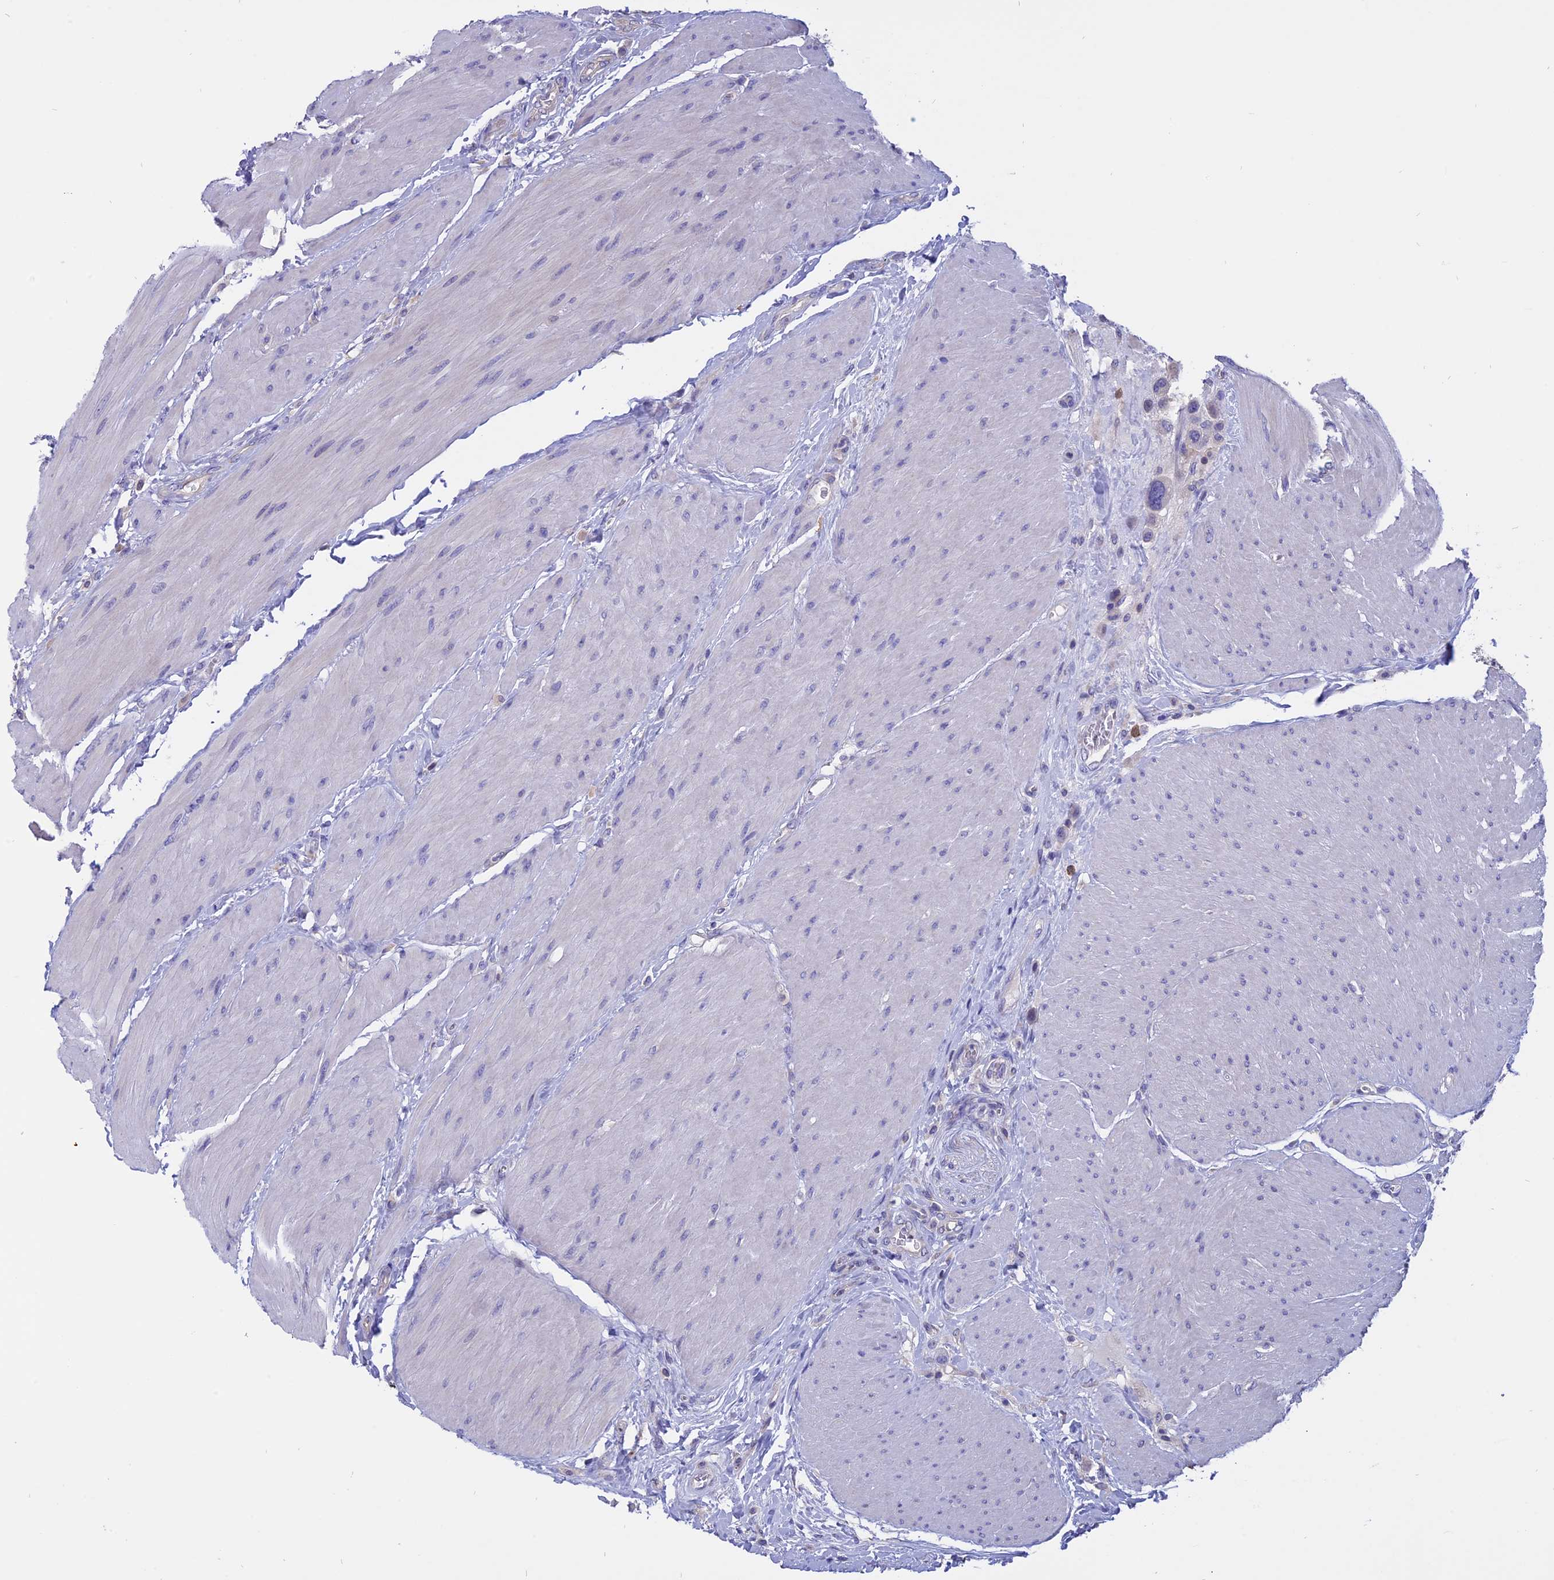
{"staining": {"intensity": "negative", "quantity": "none", "location": "none"}, "tissue": "urothelial cancer", "cell_type": "Tumor cells", "image_type": "cancer", "snomed": [{"axis": "morphology", "description": "Urothelial carcinoma, High grade"}, {"axis": "topography", "description": "Urinary bladder"}], "caption": "Protein analysis of urothelial carcinoma (high-grade) displays no significant positivity in tumor cells.", "gene": "CARMIL2", "patient": {"sex": "male", "age": 50}}